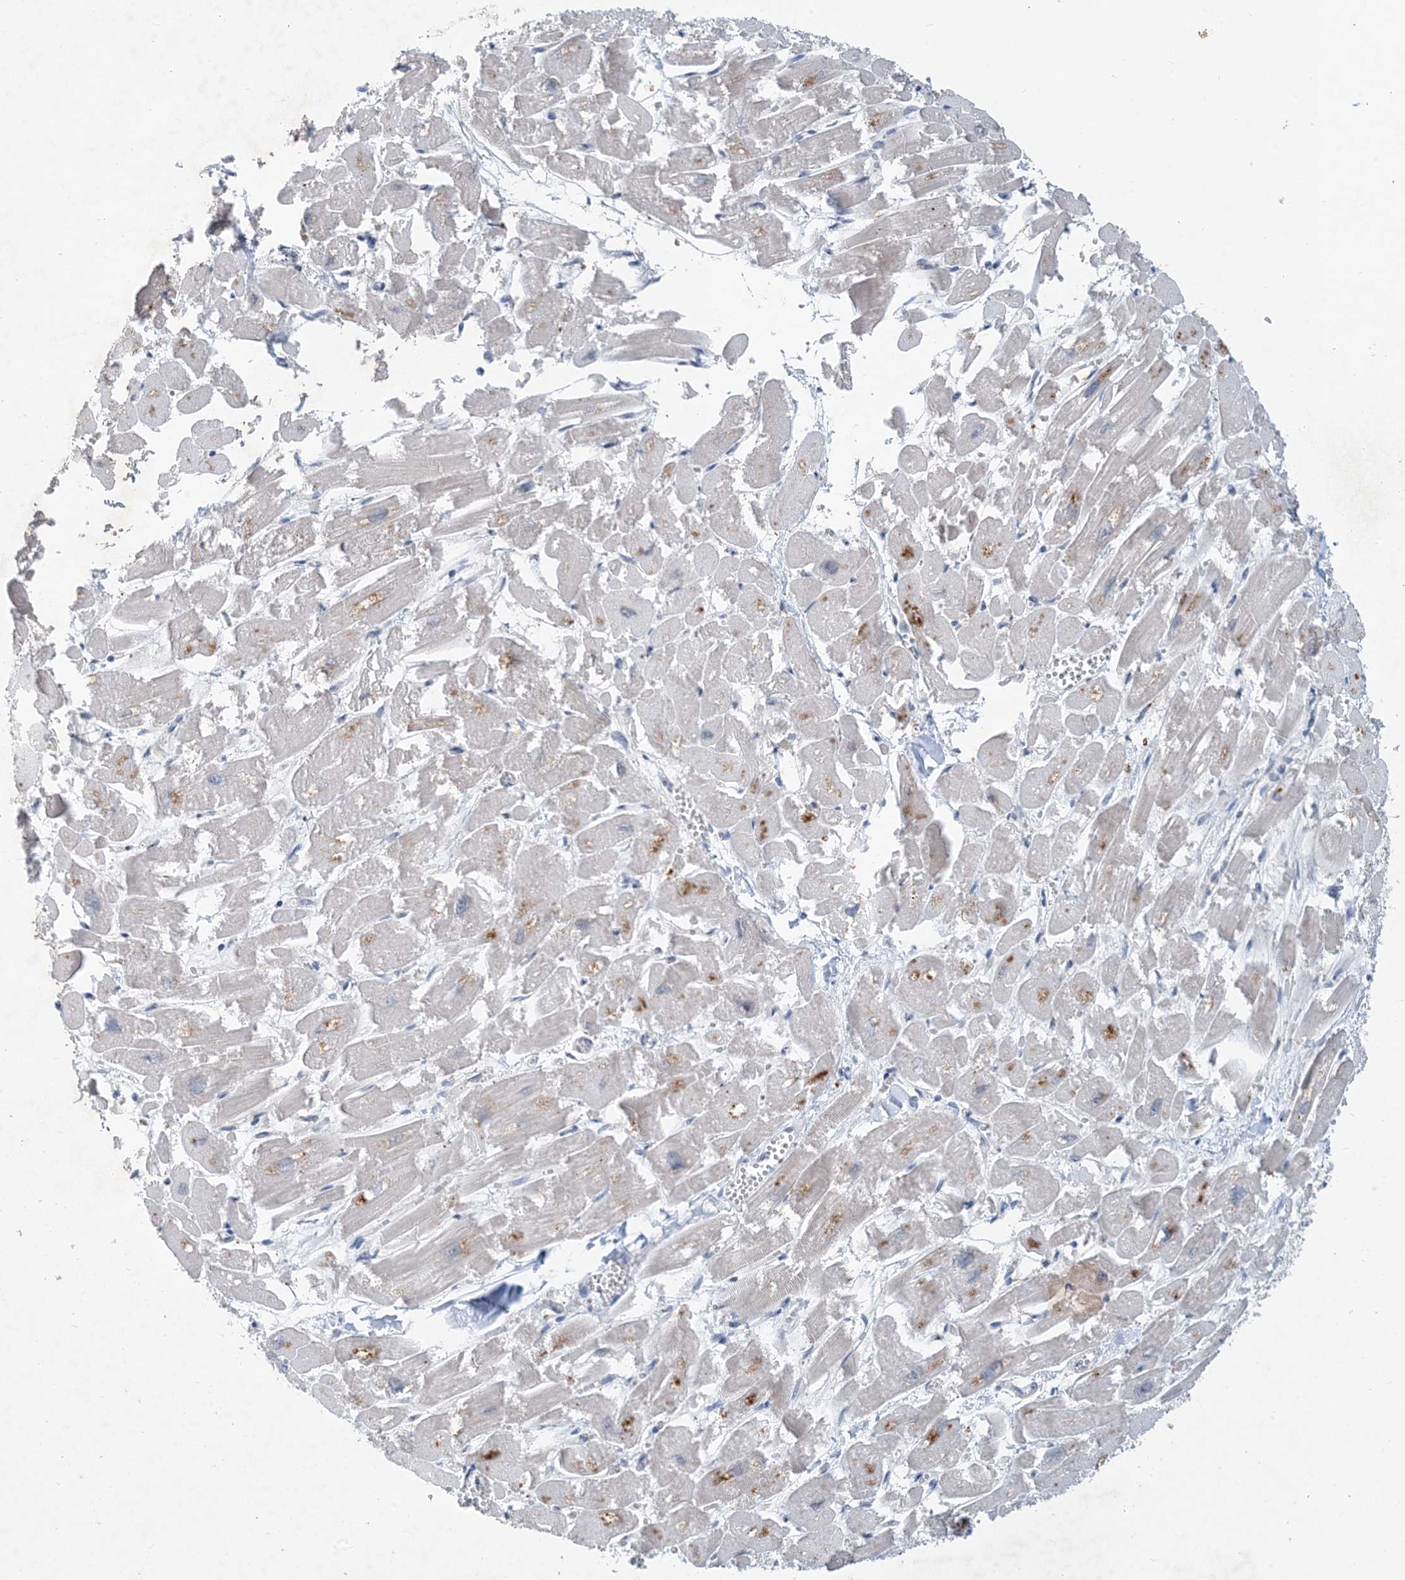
{"staining": {"intensity": "weak", "quantity": "<25%", "location": "cytoplasmic/membranous"}, "tissue": "heart muscle", "cell_type": "Cardiomyocytes", "image_type": "normal", "snomed": [{"axis": "morphology", "description": "Normal tissue, NOS"}, {"axis": "topography", "description": "Heart"}], "caption": "Cardiomyocytes show no significant protein staining in unremarkable heart muscle. The staining was performed using DAB to visualize the protein expression in brown, while the nuclei were stained in blue with hematoxylin (Magnification: 20x).", "gene": "TINAG", "patient": {"sex": "male", "age": 54}}